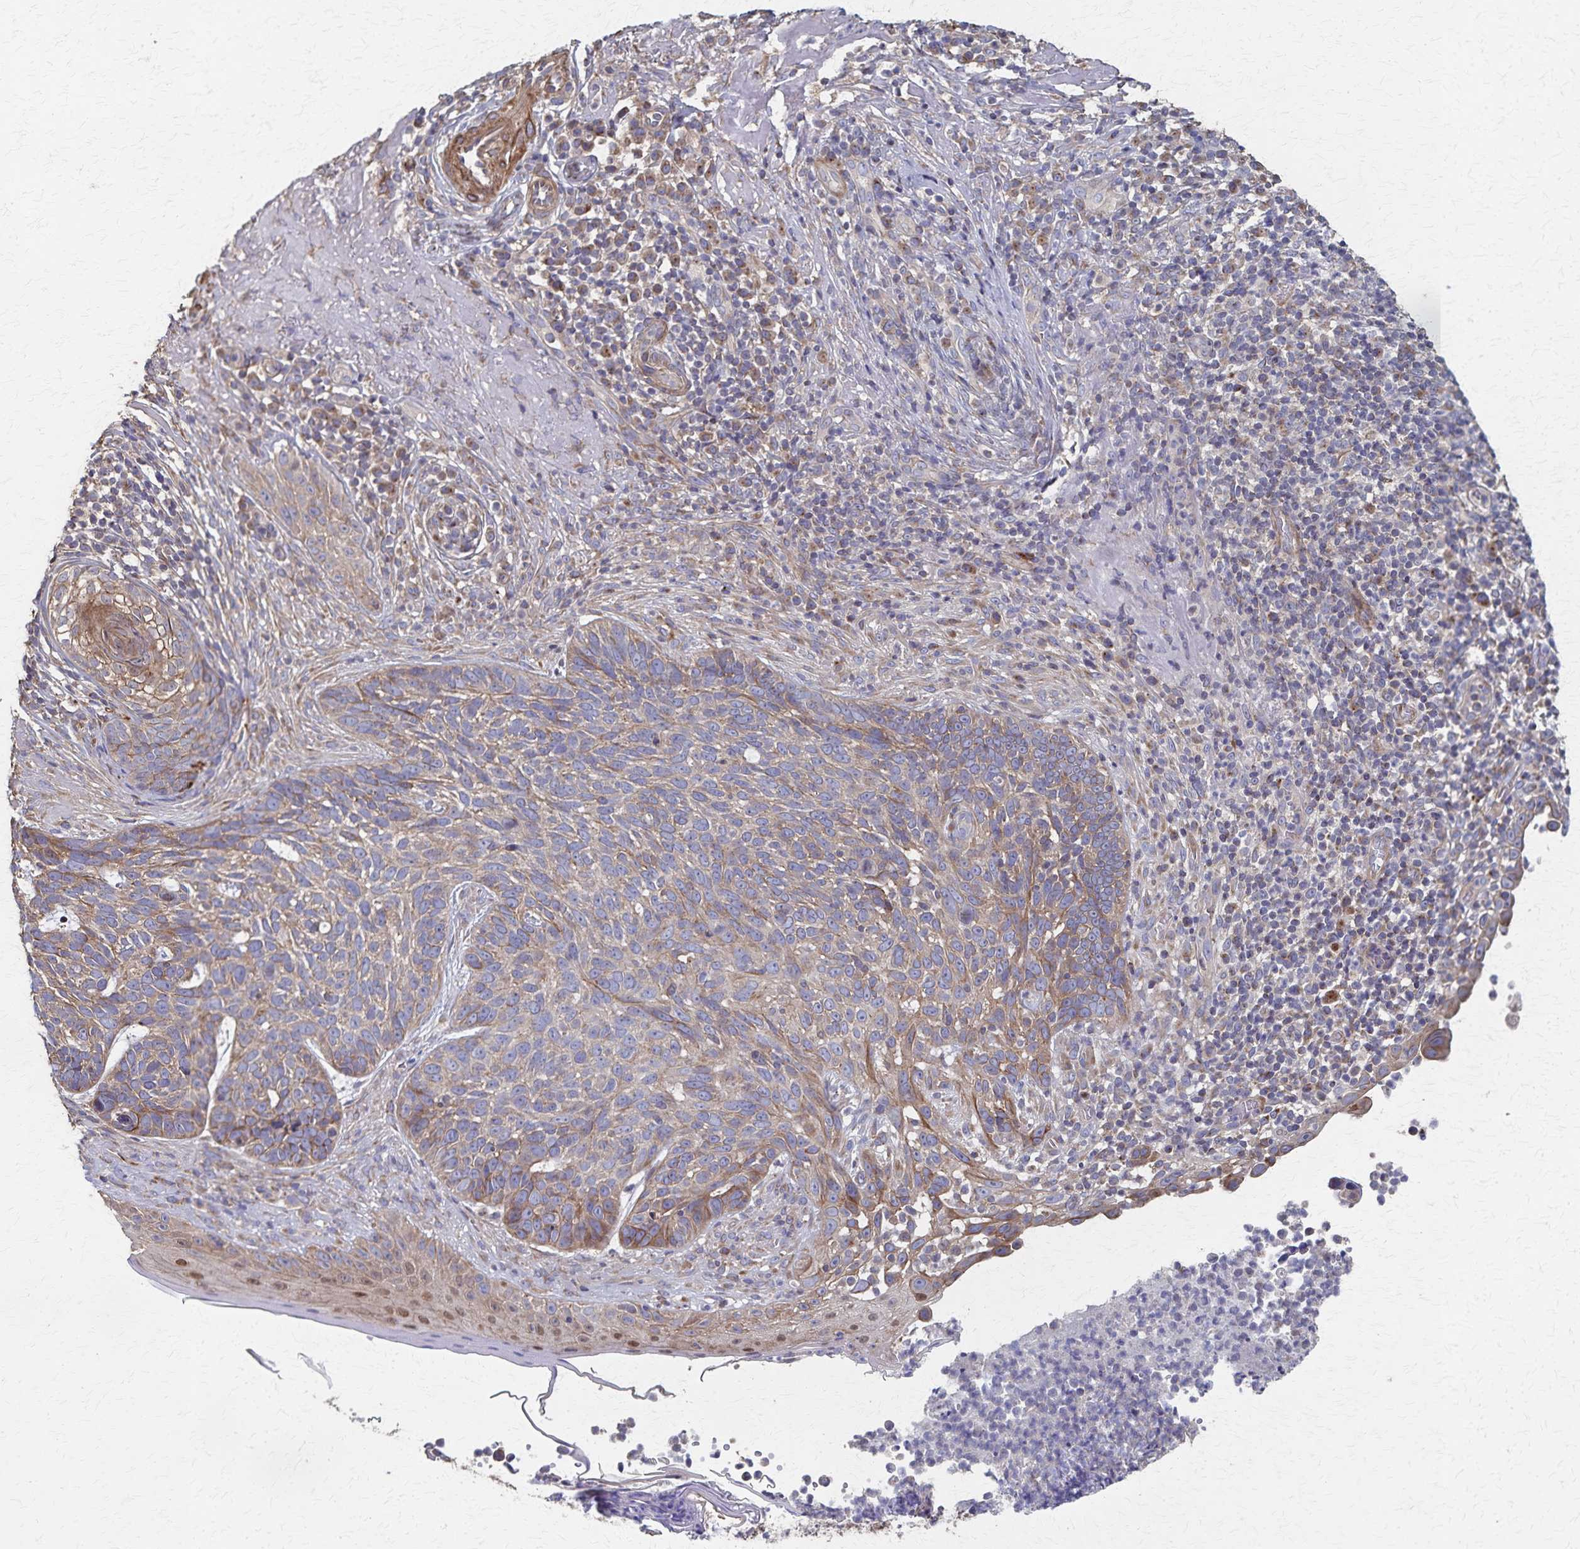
{"staining": {"intensity": "weak", "quantity": ">75%", "location": "cytoplasmic/membranous"}, "tissue": "skin cancer", "cell_type": "Tumor cells", "image_type": "cancer", "snomed": [{"axis": "morphology", "description": "Basal cell carcinoma"}, {"axis": "topography", "description": "Skin"}, {"axis": "topography", "description": "Skin of face"}], "caption": "Weak cytoplasmic/membranous positivity for a protein is identified in about >75% of tumor cells of basal cell carcinoma (skin) using immunohistochemistry (IHC).", "gene": "PGAP2", "patient": {"sex": "female", "age": 95}}